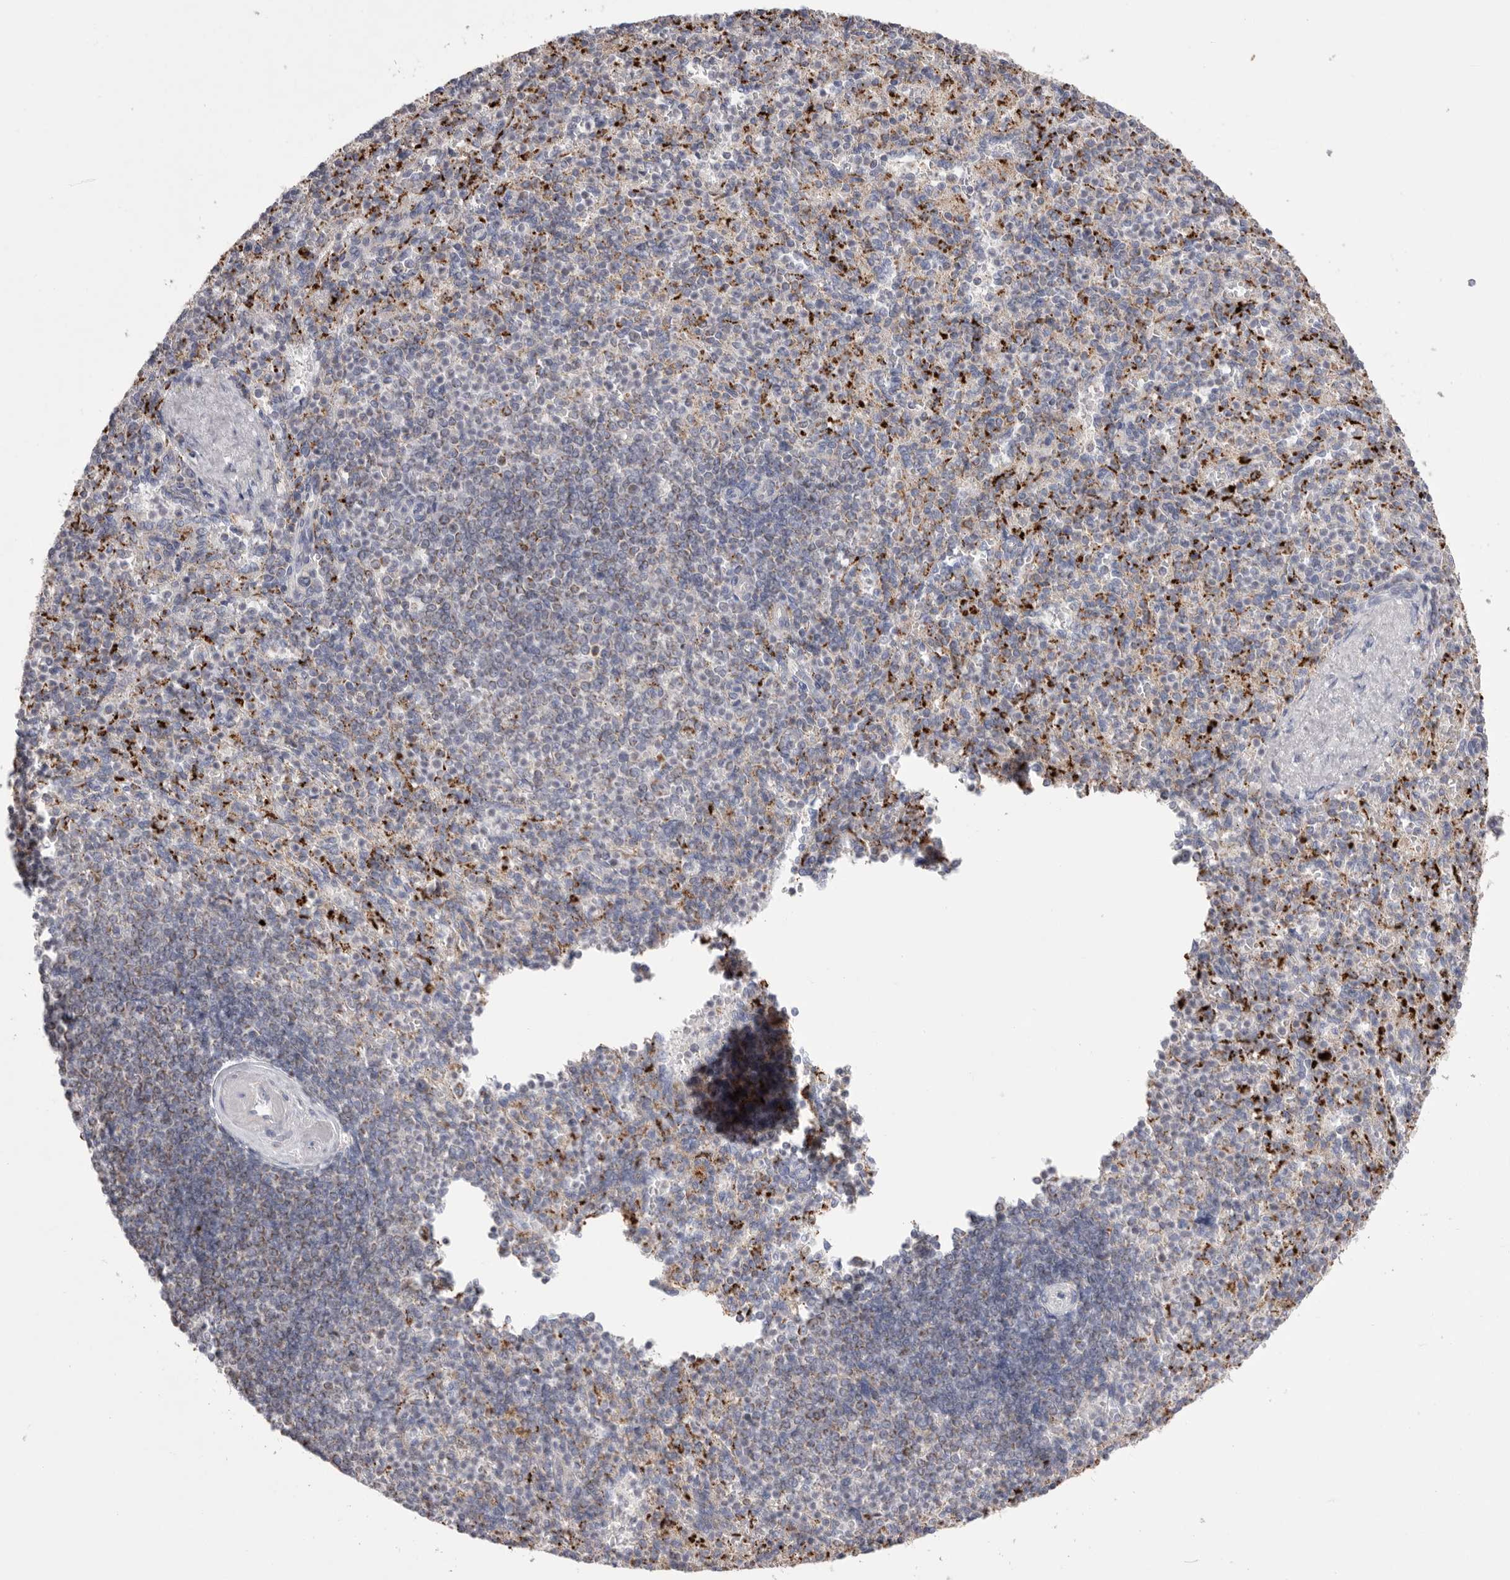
{"staining": {"intensity": "moderate", "quantity": "<25%", "location": "cytoplasmic/membranous"}, "tissue": "spleen", "cell_type": "Cells in red pulp", "image_type": "normal", "snomed": [{"axis": "morphology", "description": "Normal tissue, NOS"}, {"axis": "topography", "description": "Spleen"}], "caption": "Normal spleen was stained to show a protein in brown. There is low levels of moderate cytoplasmic/membranous expression in about <25% of cells in red pulp.", "gene": "VDAC3", "patient": {"sex": "female", "age": 74}}